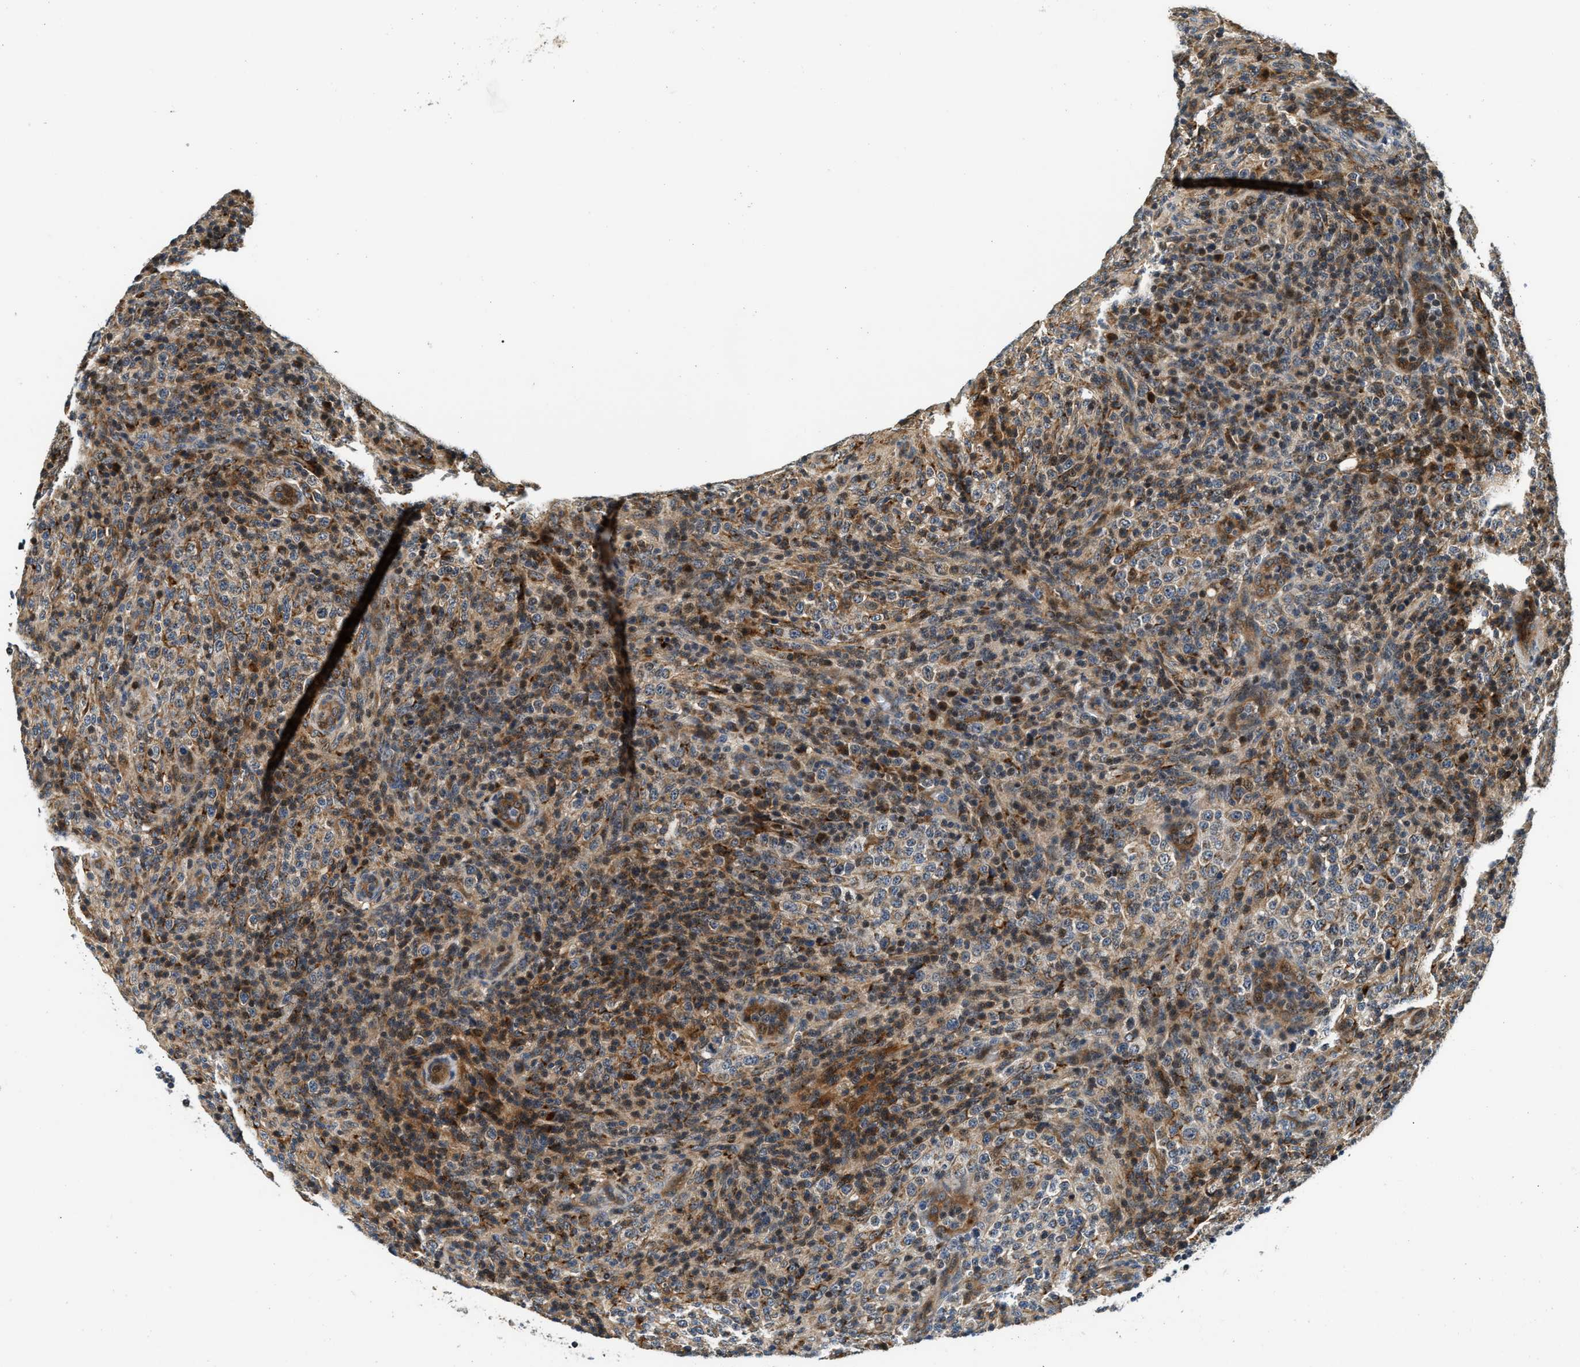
{"staining": {"intensity": "moderate", "quantity": "25%-75%", "location": "cytoplasmic/membranous"}, "tissue": "lymphoma", "cell_type": "Tumor cells", "image_type": "cancer", "snomed": [{"axis": "morphology", "description": "Malignant lymphoma, non-Hodgkin's type, High grade"}, {"axis": "topography", "description": "Lymph node"}], "caption": "Moderate cytoplasmic/membranous expression for a protein is present in about 25%-75% of tumor cells of high-grade malignant lymphoma, non-Hodgkin's type using immunohistochemistry.", "gene": "EXTL2", "patient": {"sex": "female", "age": 76}}